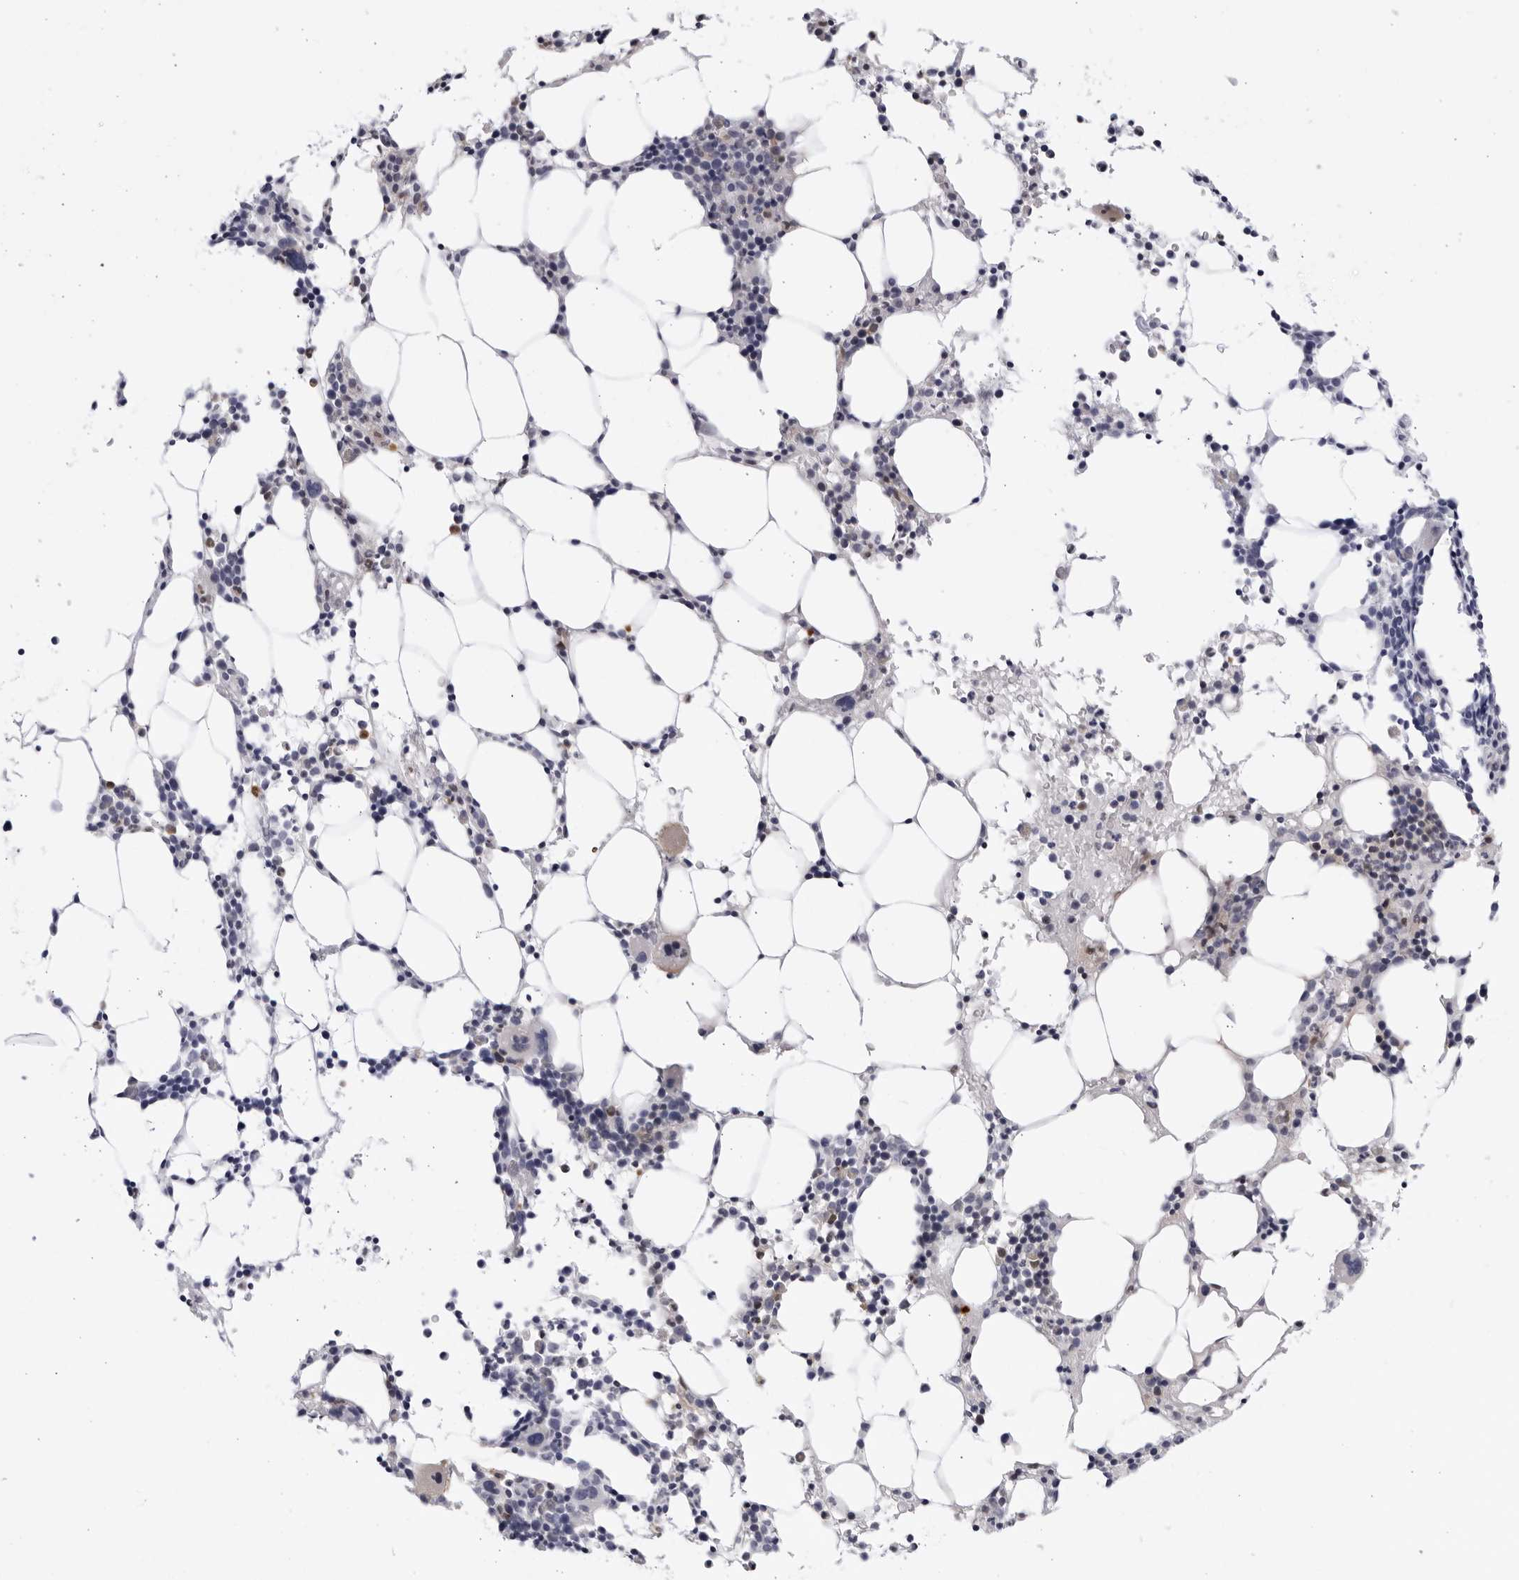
{"staining": {"intensity": "strong", "quantity": "25%-75%", "location": "nuclear"}, "tissue": "bone marrow", "cell_type": "Hematopoietic cells", "image_type": "normal", "snomed": [{"axis": "morphology", "description": "Normal tissue, NOS"}, {"axis": "morphology", "description": "Inflammation, NOS"}, {"axis": "topography", "description": "Bone marrow"}], "caption": "The image exhibits staining of unremarkable bone marrow, revealing strong nuclear protein staining (brown color) within hematopoietic cells.", "gene": "CNBD1", "patient": {"sex": "male", "age": 31}}